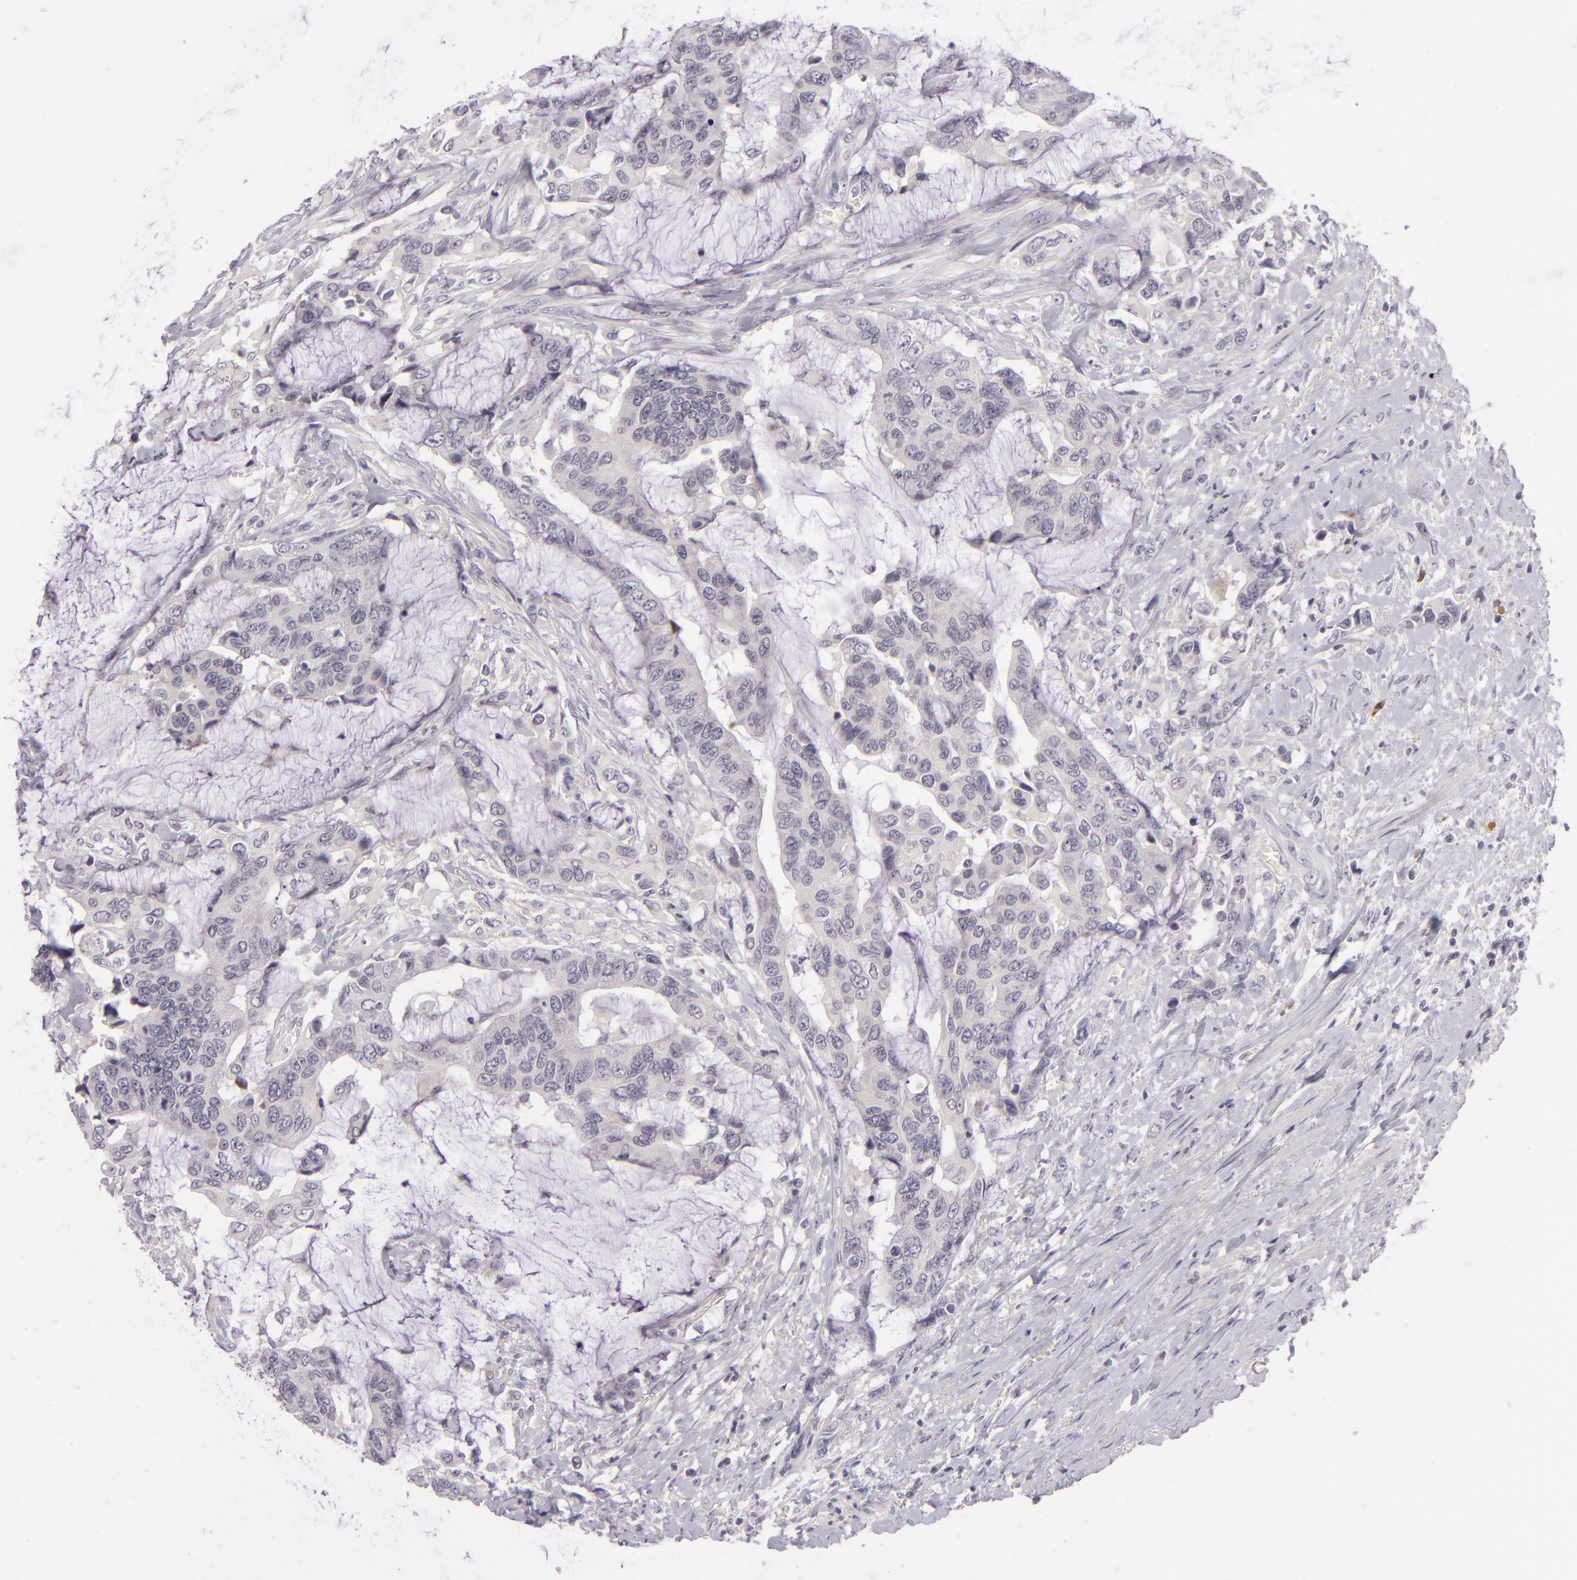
{"staining": {"intensity": "negative", "quantity": "none", "location": "none"}, "tissue": "colorectal cancer", "cell_type": "Tumor cells", "image_type": "cancer", "snomed": [{"axis": "morphology", "description": "Adenocarcinoma, NOS"}, {"axis": "topography", "description": "Rectum"}], "caption": "Protein analysis of colorectal cancer reveals no significant expression in tumor cells.", "gene": "DAG1", "patient": {"sex": "female", "age": 59}}